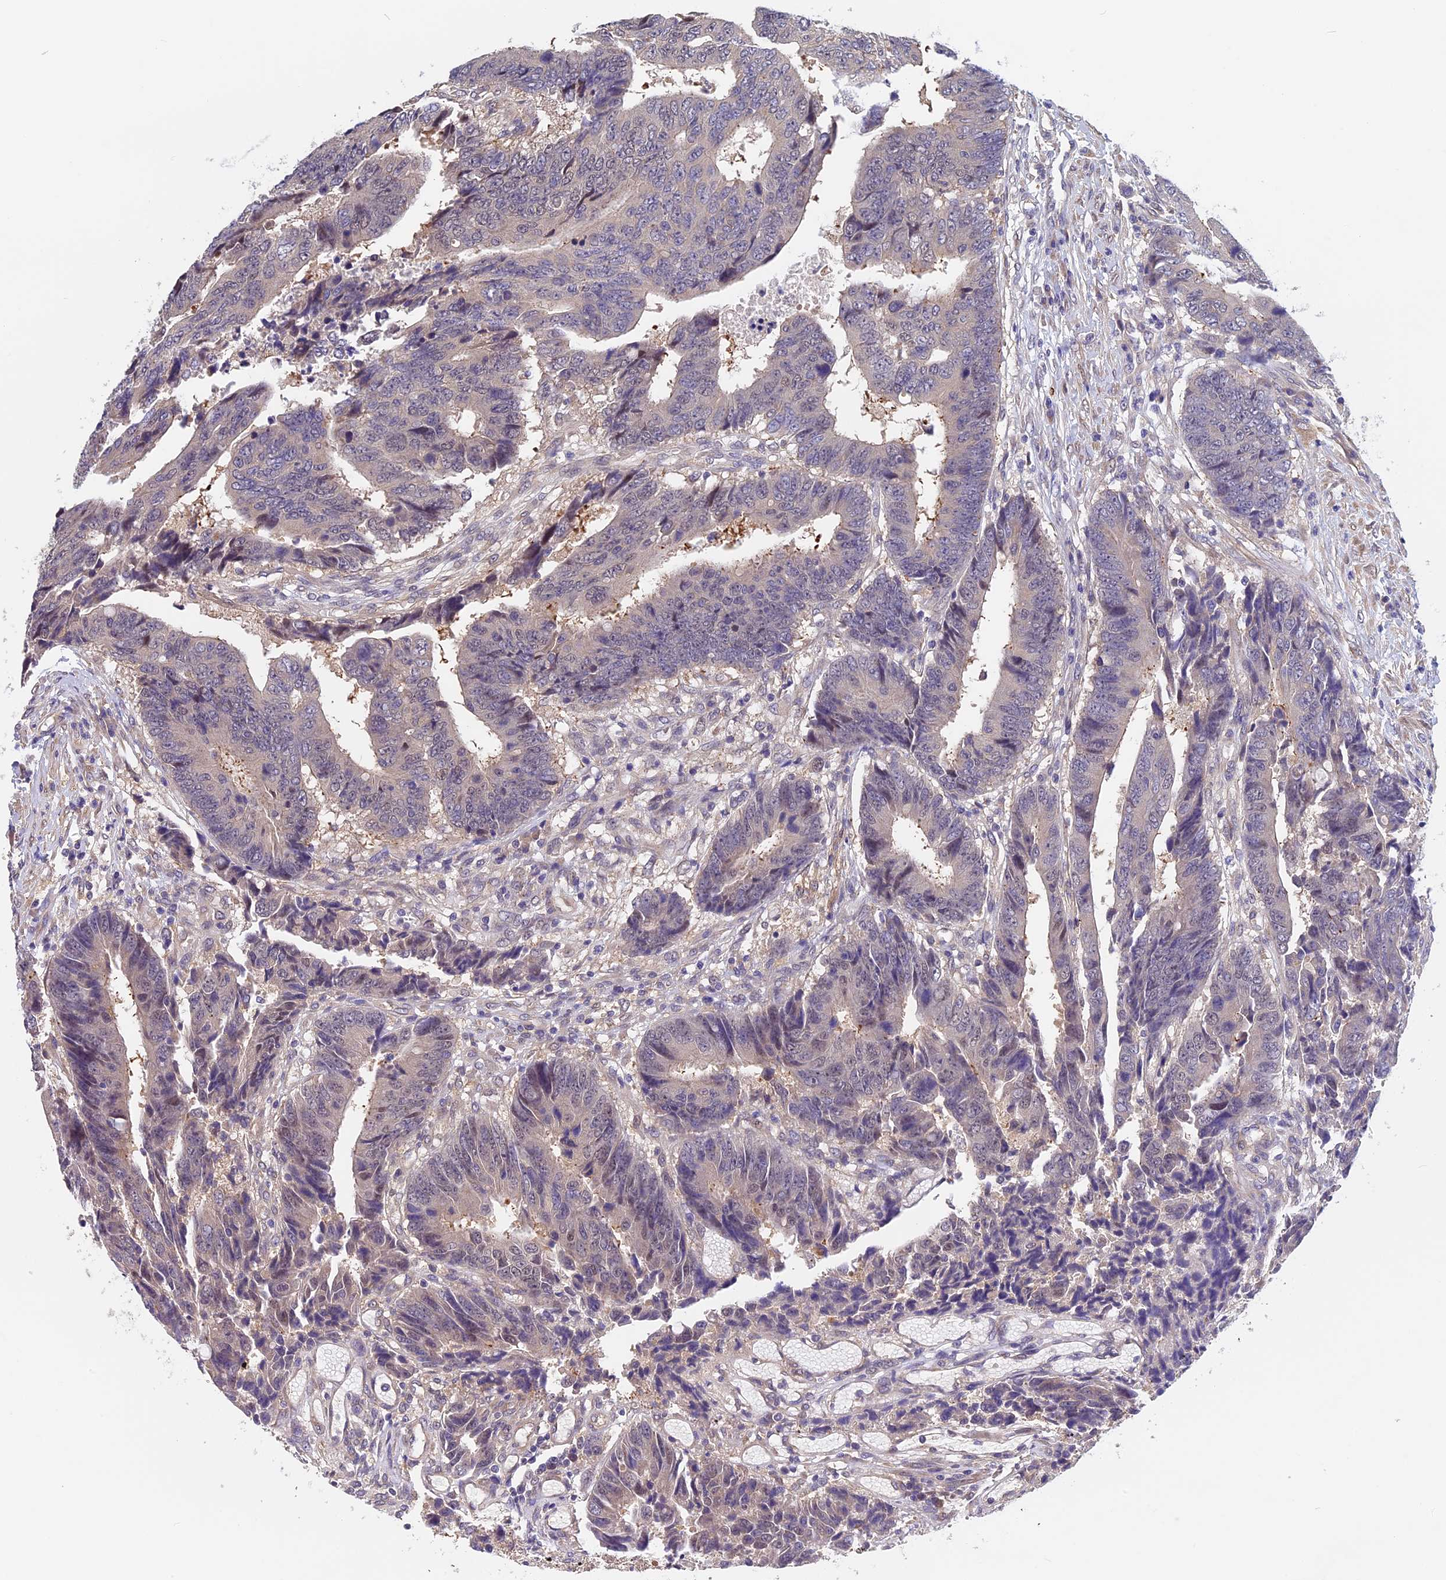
{"staining": {"intensity": "weak", "quantity": "<25%", "location": "cytoplasmic/membranous"}, "tissue": "colorectal cancer", "cell_type": "Tumor cells", "image_type": "cancer", "snomed": [{"axis": "morphology", "description": "Adenocarcinoma, NOS"}, {"axis": "topography", "description": "Rectum"}], "caption": "Image shows no protein expression in tumor cells of colorectal cancer (adenocarcinoma) tissue.", "gene": "CCDC9B", "patient": {"sex": "male", "age": 84}}